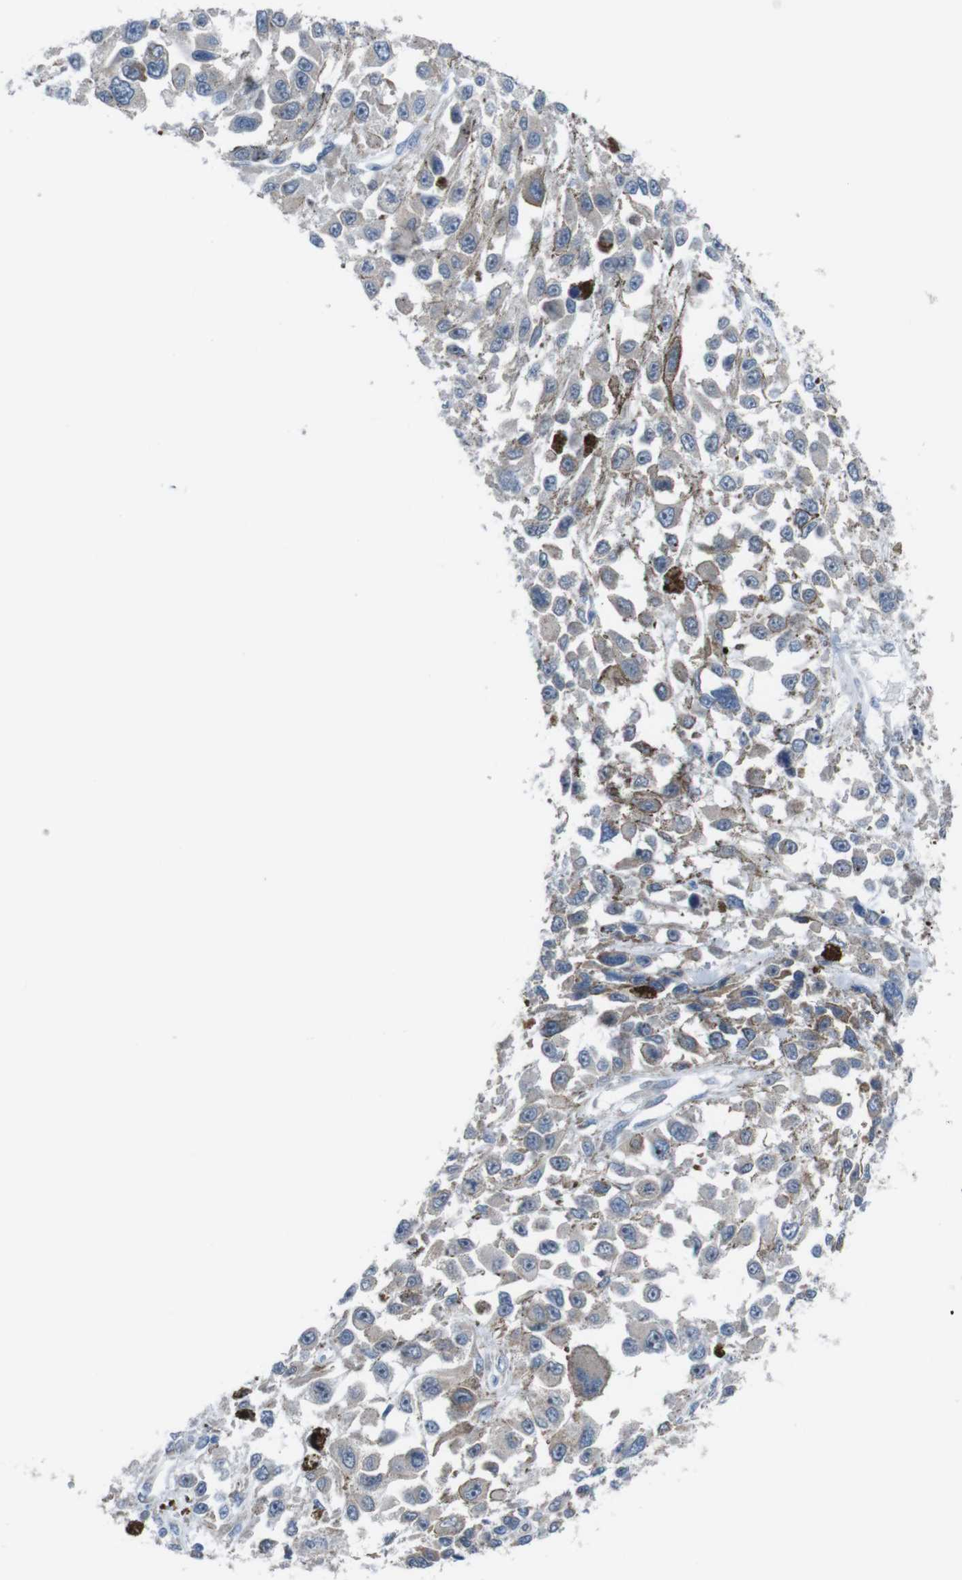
{"staining": {"intensity": "negative", "quantity": "none", "location": "none"}, "tissue": "melanoma", "cell_type": "Tumor cells", "image_type": "cancer", "snomed": [{"axis": "morphology", "description": "Malignant melanoma, Metastatic site"}, {"axis": "topography", "description": "Lymph node"}], "caption": "This micrograph is of malignant melanoma (metastatic site) stained with immunohistochemistry (IHC) to label a protein in brown with the nuclei are counter-stained blue. There is no expression in tumor cells.", "gene": "CDH22", "patient": {"sex": "male", "age": 59}}